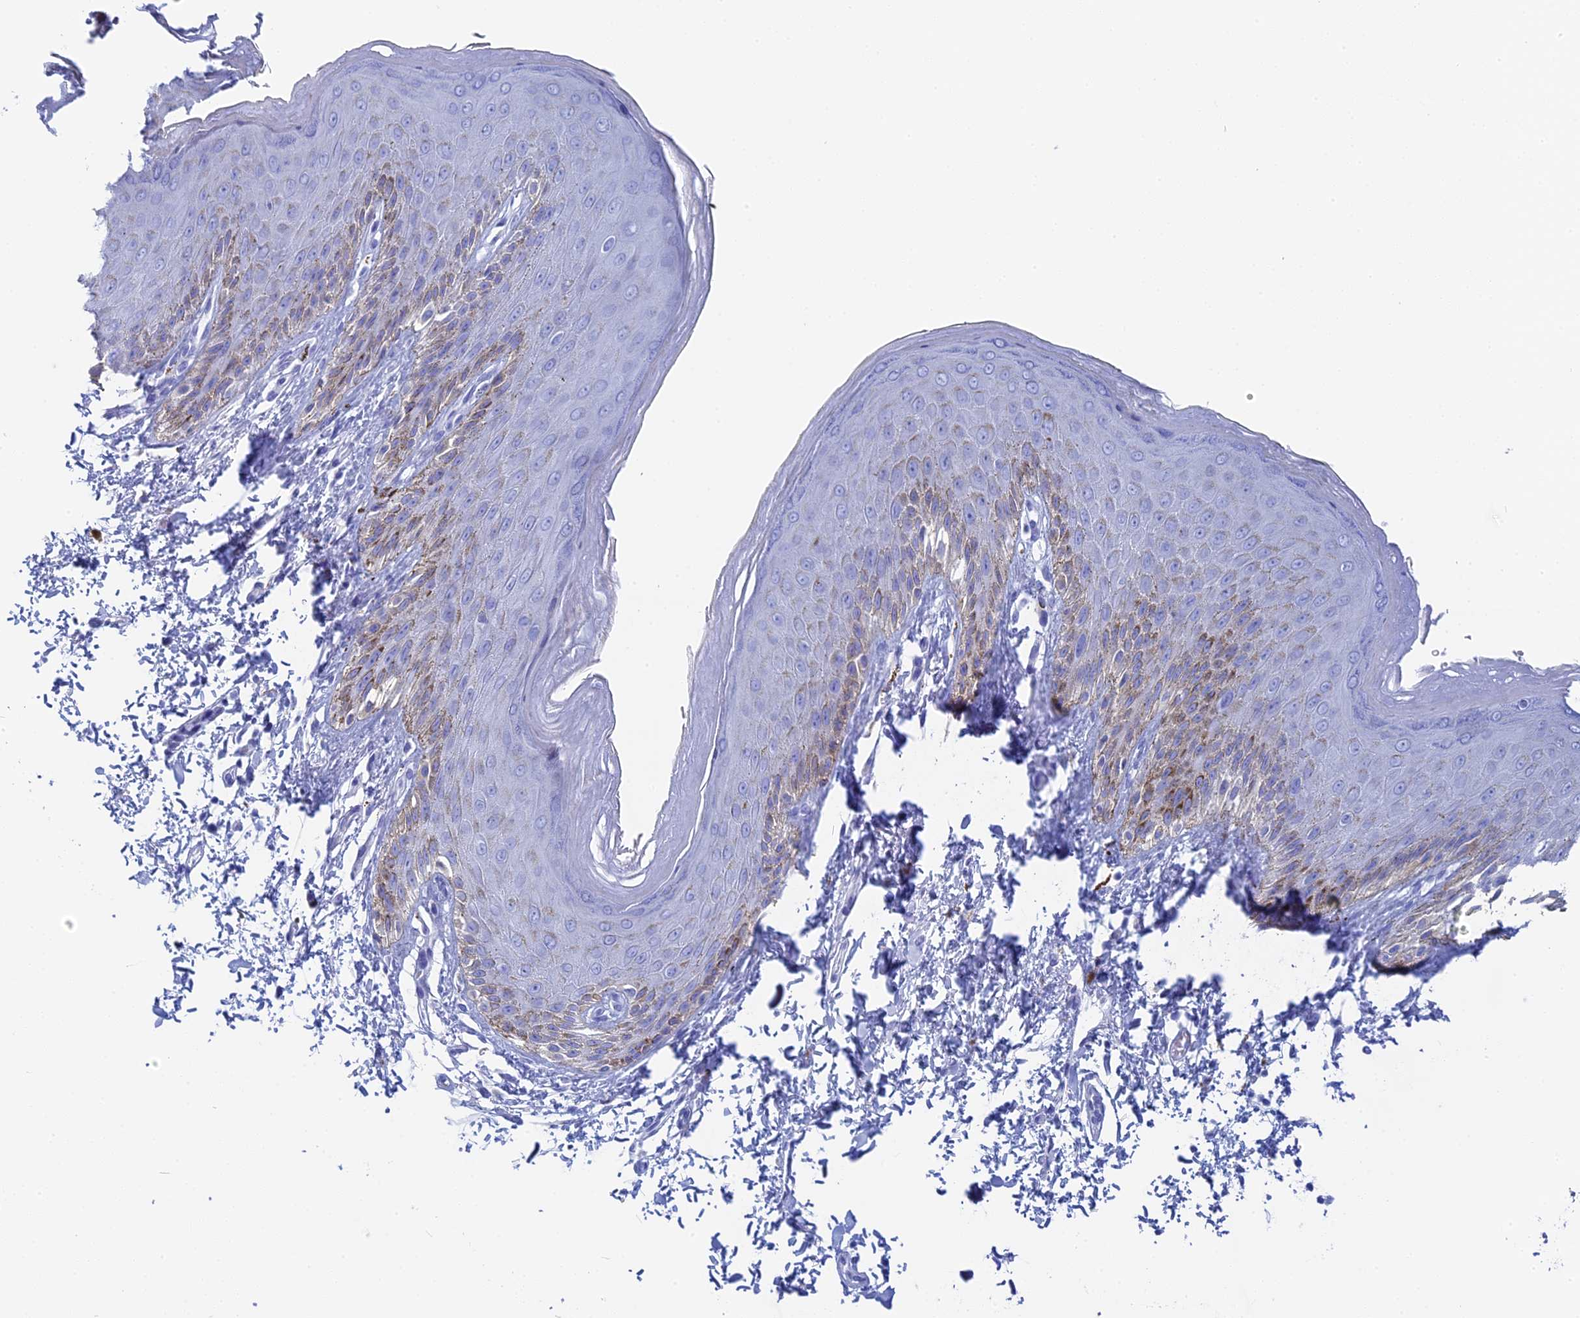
{"staining": {"intensity": "weak", "quantity": "<25%", "location": "cytoplasmic/membranous"}, "tissue": "skin", "cell_type": "Epidermal cells", "image_type": "normal", "snomed": [{"axis": "morphology", "description": "Normal tissue, NOS"}, {"axis": "topography", "description": "Anal"}], "caption": "Immunohistochemistry (IHC) micrograph of normal human skin stained for a protein (brown), which displays no expression in epidermal cells.", "gene": "TEX101", "patient": {"sex": "male", "age": 44}}